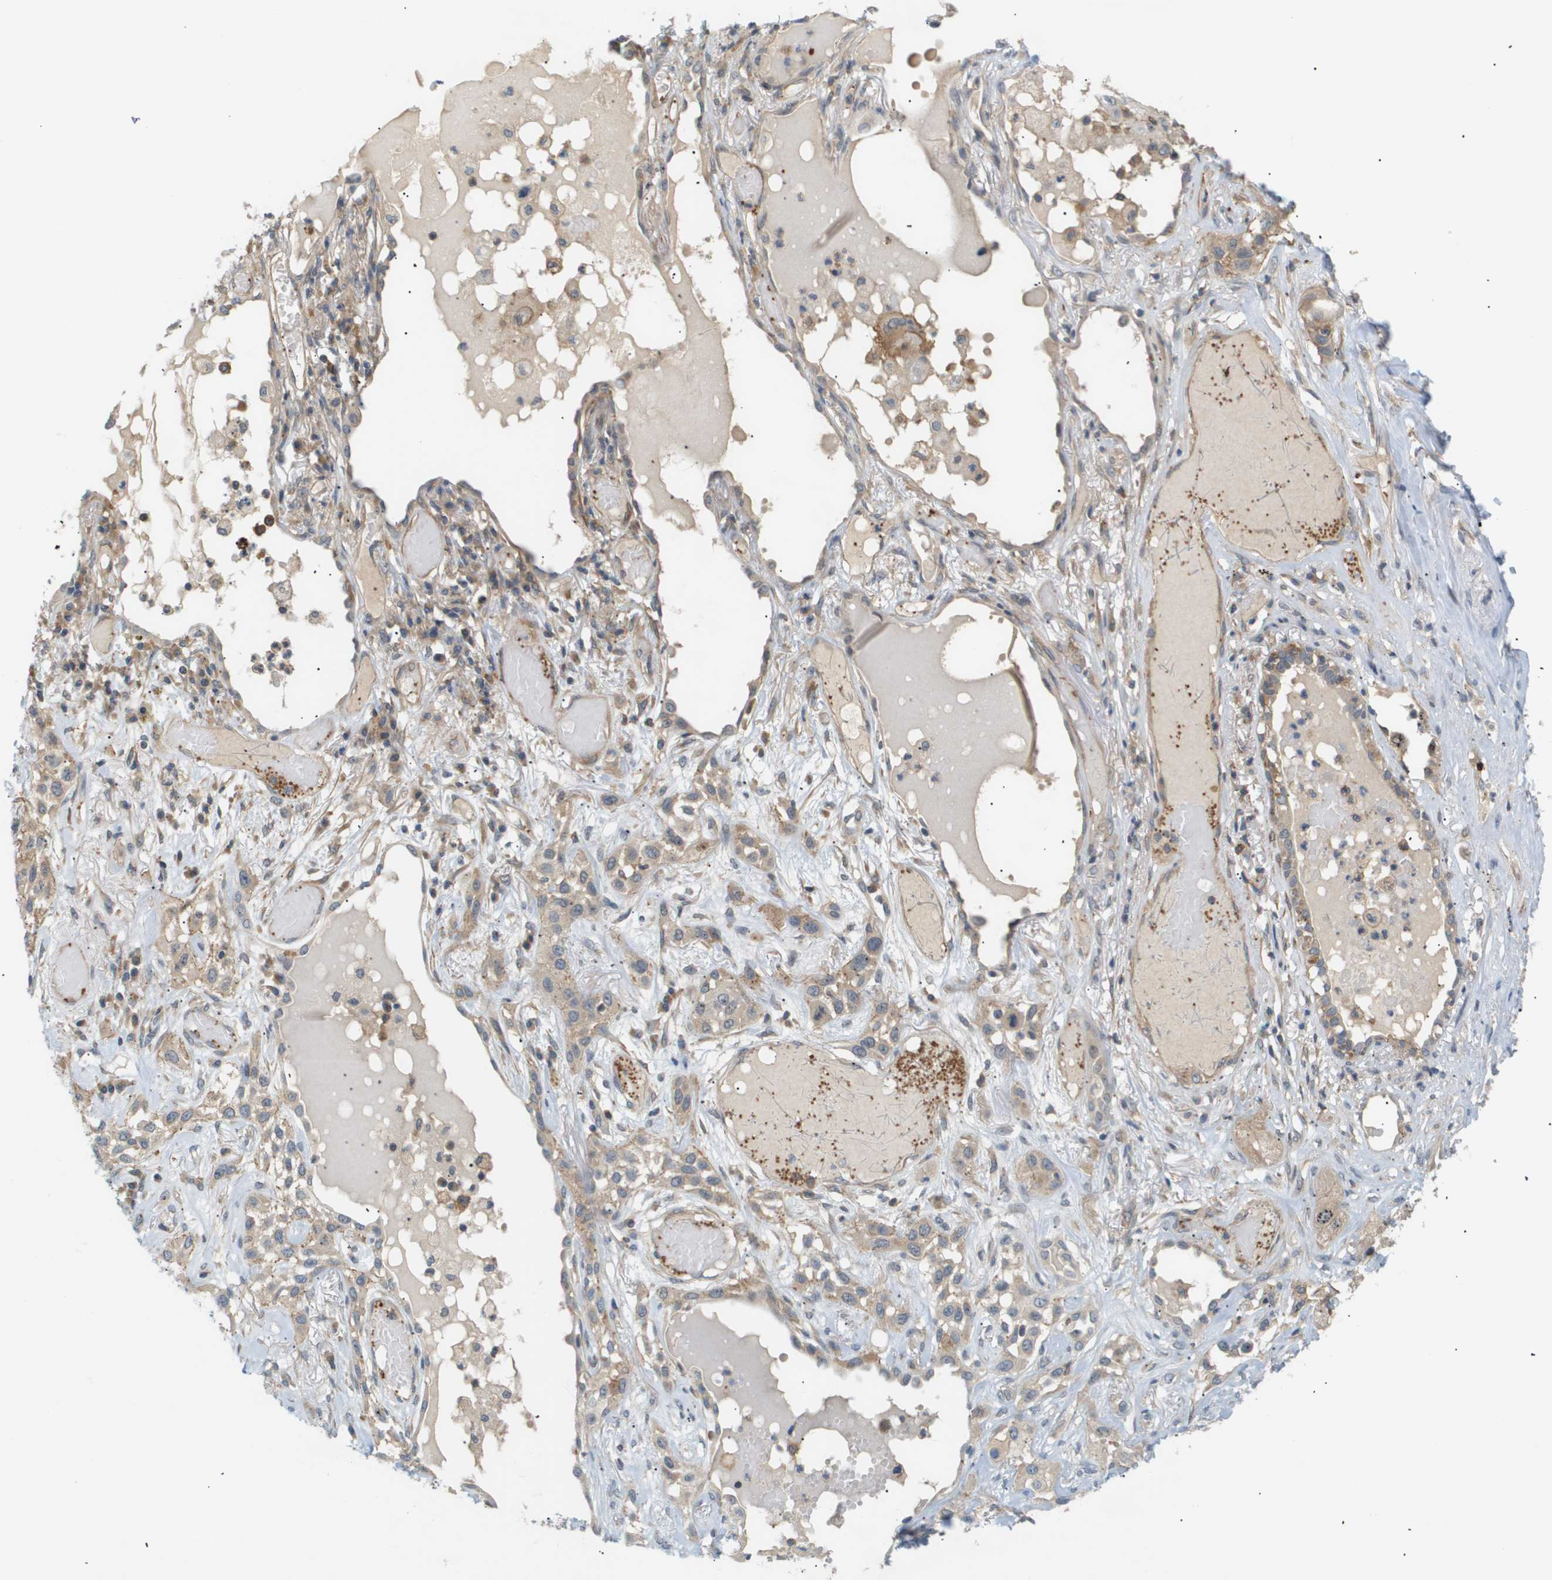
{"staining": {"intensity": "weak", "quantity": "25%-75%", "location": "cytoplasmic/membranous"}, "tissue": "lung cancer", "cell_type": "Tumor cells", "image_type": "cancer", "snomed": [{"axis": "morphology", "description": "Squamous cell carcinoma, NOS"}, {"axis": "topography", "description": "Lung"}], "caption": "Protein analysis of lung cancer tissue reveals weak cytoplasmic/membranous positivity in about 25%-75% of tumor cells. The protein of interest is stained brown, and the nuclei are stained in blue (DAB (3,3'-diaminobenzidine) IHC with brightfield microscopy, high magnification).", "gene": "CORO2B", "patient": {"sex": "male", "age": 71}}